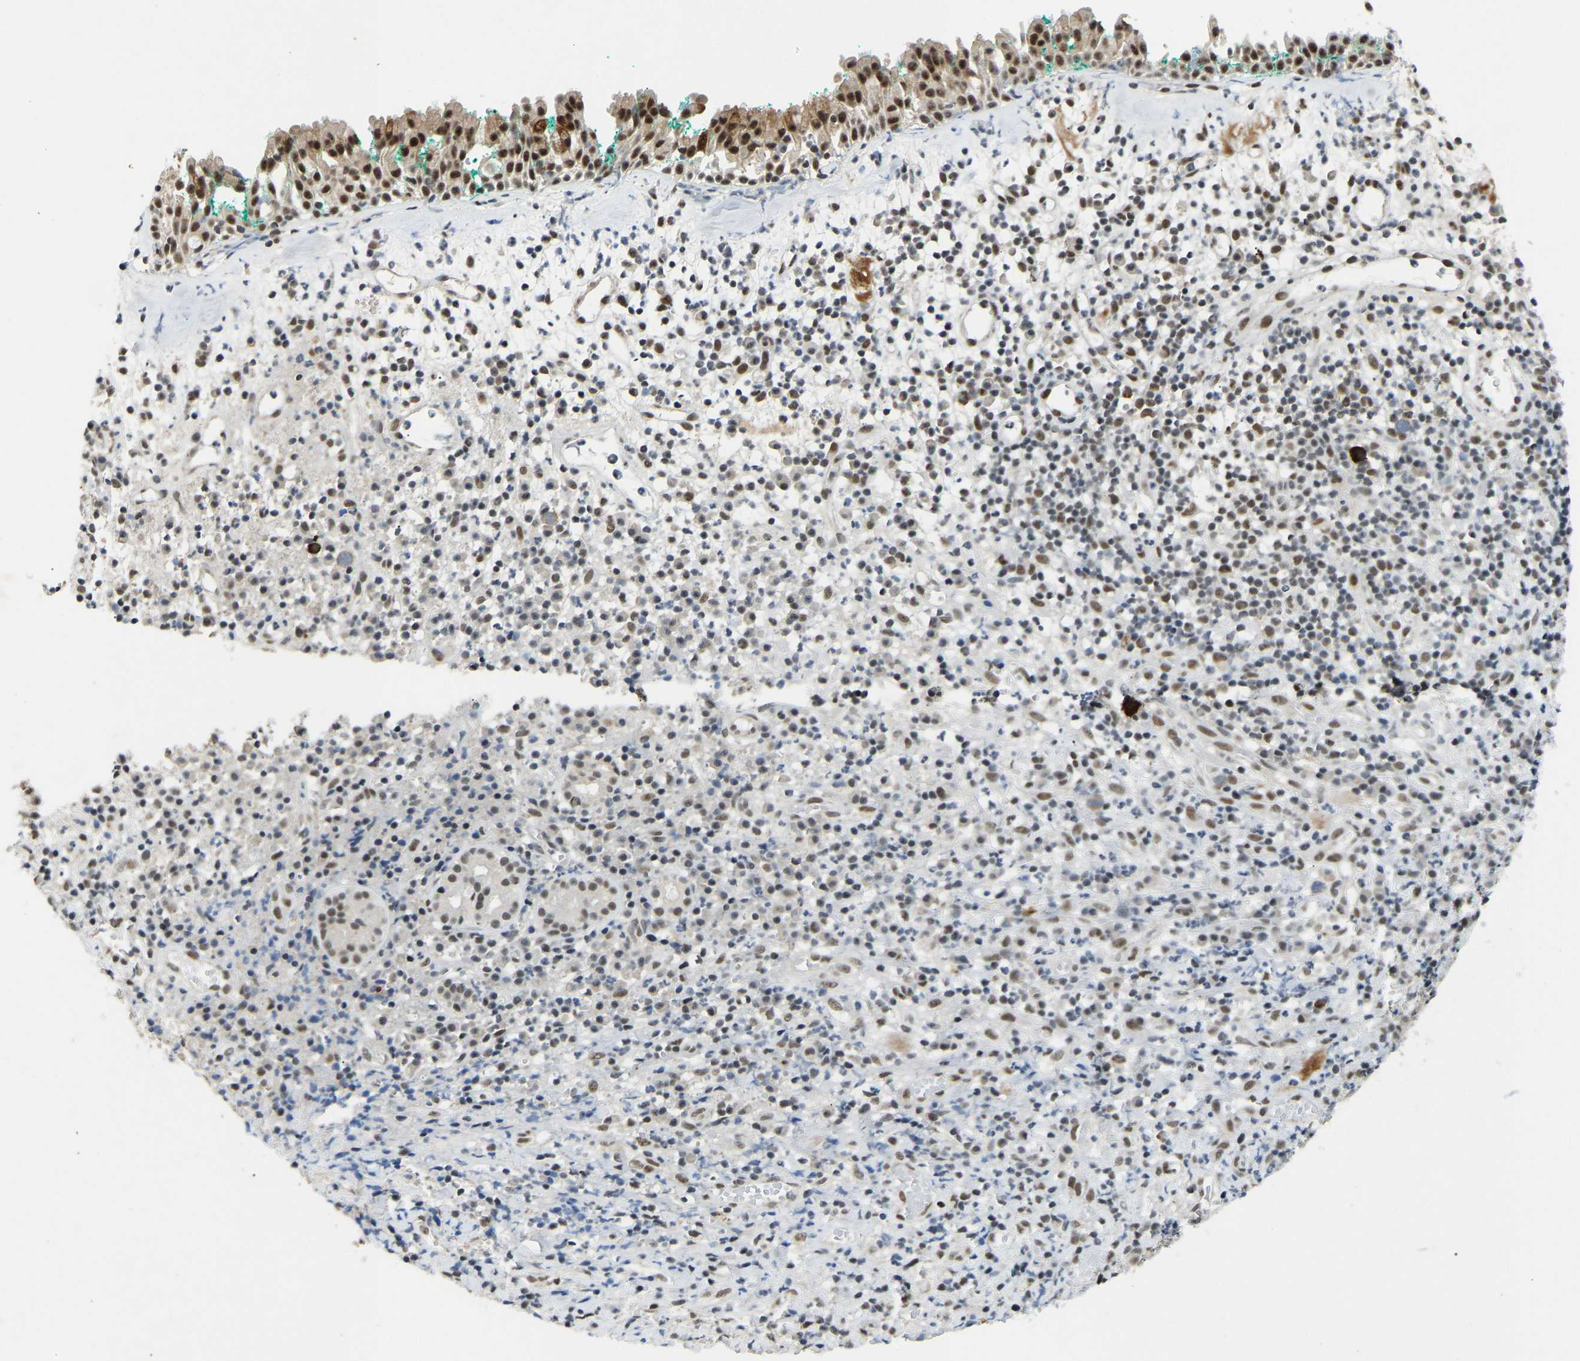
{"staining": {"intensity": "moderate", "quantity": ">75%", "location": "nuclear"}, "tissue": "nasopharynx", "cell_type": "Respiratory epithelial cells", "image_type": "normal", "snomed": [{"axis": "morphology", "description": "Normal tissue, NOS"}, {"axis": "morphology", "description": "Basal cell carcinoma"}, {"axis": "topography", "description": "Cartilage tissue"}, {"axis": "topography", "description": "Nasopharynx"}, {"axis": "topography", "description": "Oral tissue"}], "caption": "Protein staining reveals moderate nuclear expression in about >75% of respiratory epithelial cells in benign nasopharynx.", "gene": "RBM15", "patient": {"sex": "female", "age": 77}}